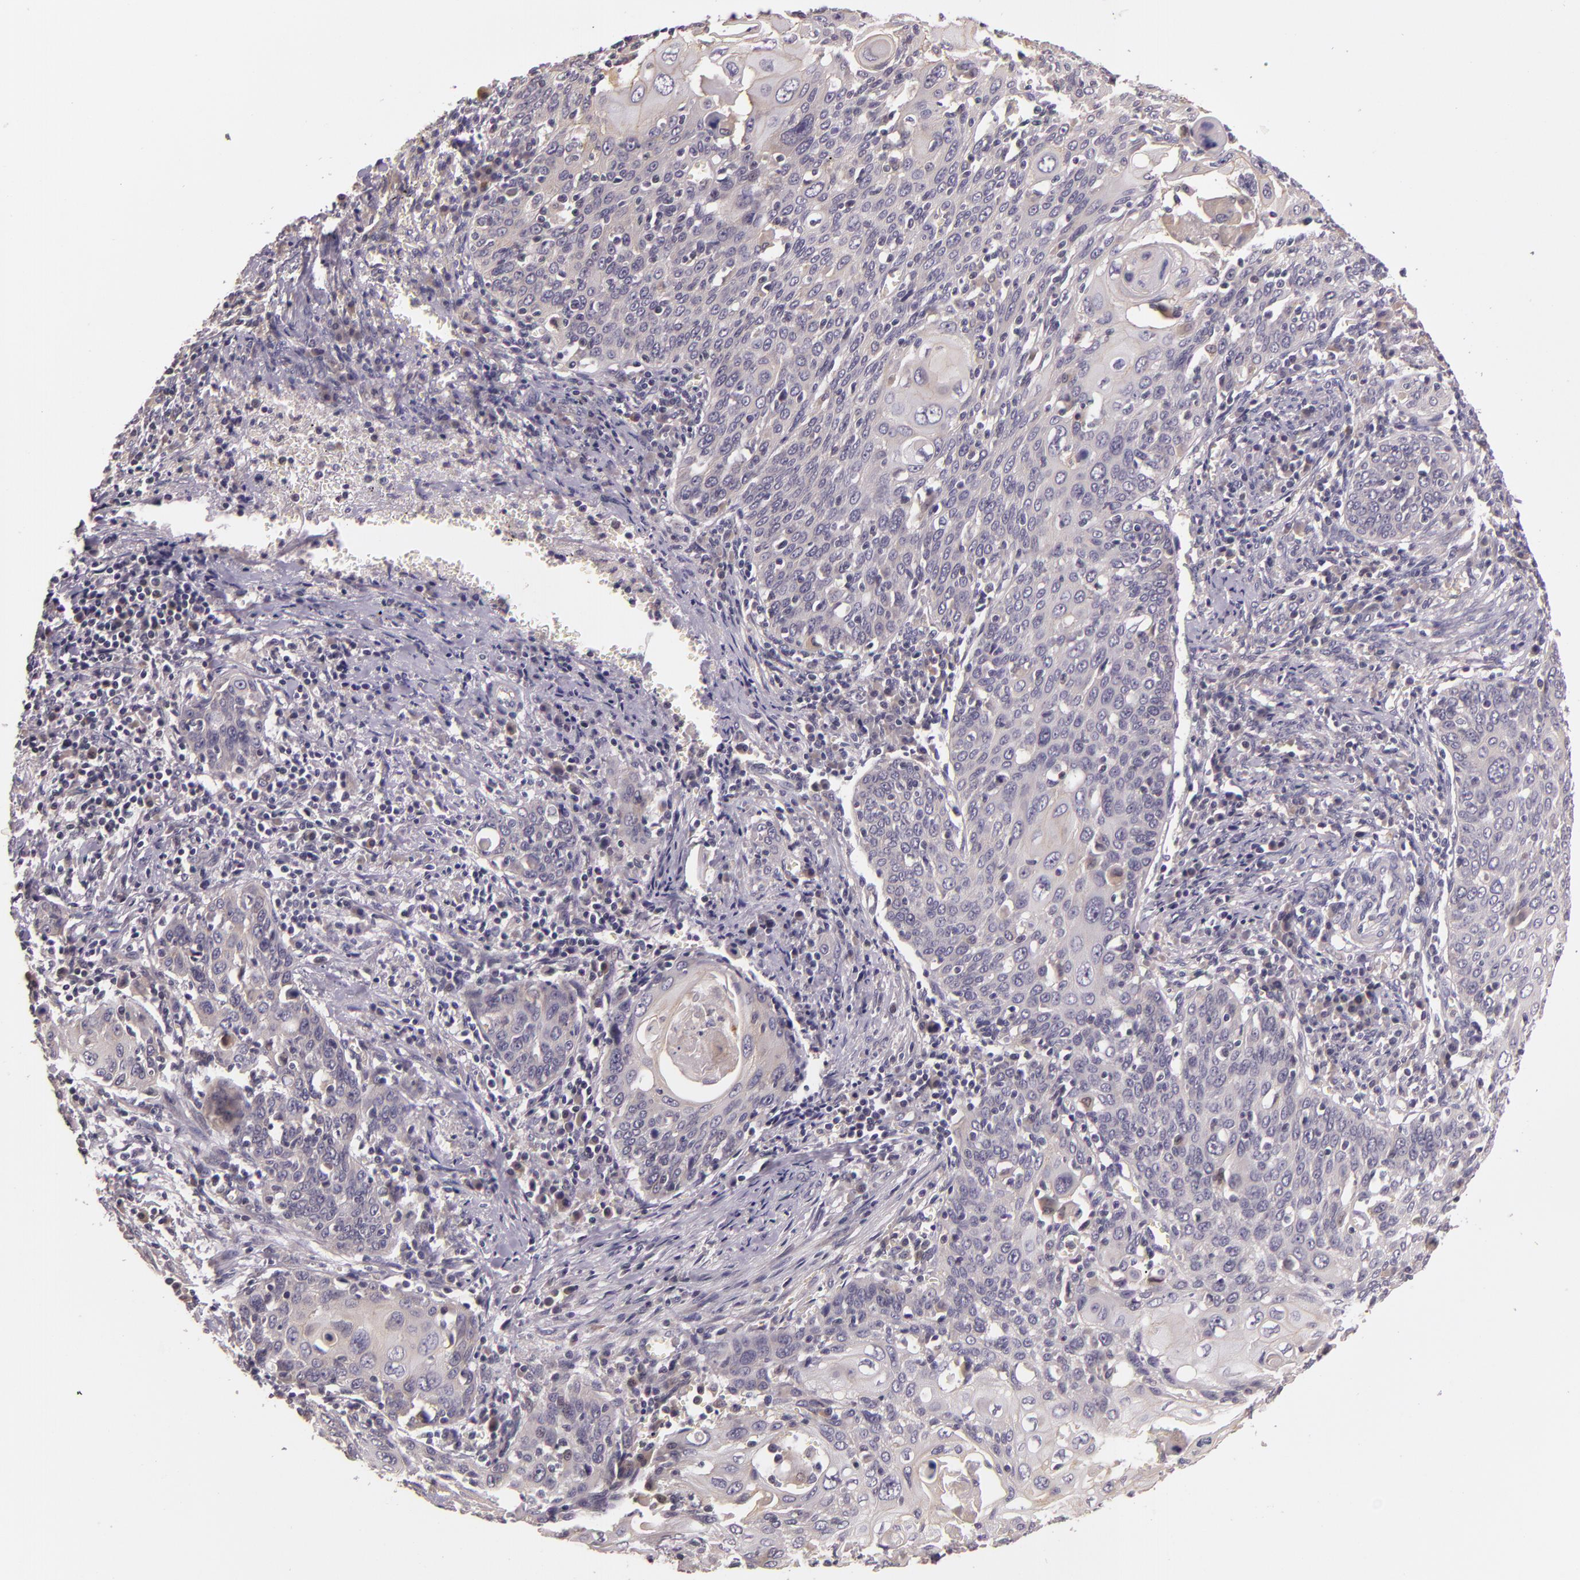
{"staining": {"intensity": "negative", "quantity": "none", "location": "none"}, "tissue": "cervical cancer", "cell_type": "Tumor cells", "image_type": "cancer", "snomed": [{"axis": "morphology", "description": "Squamous cell carcinoma, NOS"}, {"axis": "topography", "description": "Cervix"}], "caption": "Tumor cells show no significant expression in cervical cancer. (DAB (3,3'-diaminobenzidine) immunohistochemistry (IHC) visualized using brightfield microscopy, high magnification).", "gene": "ARMH4", "patient": {"sex": "female", "age": 54}}